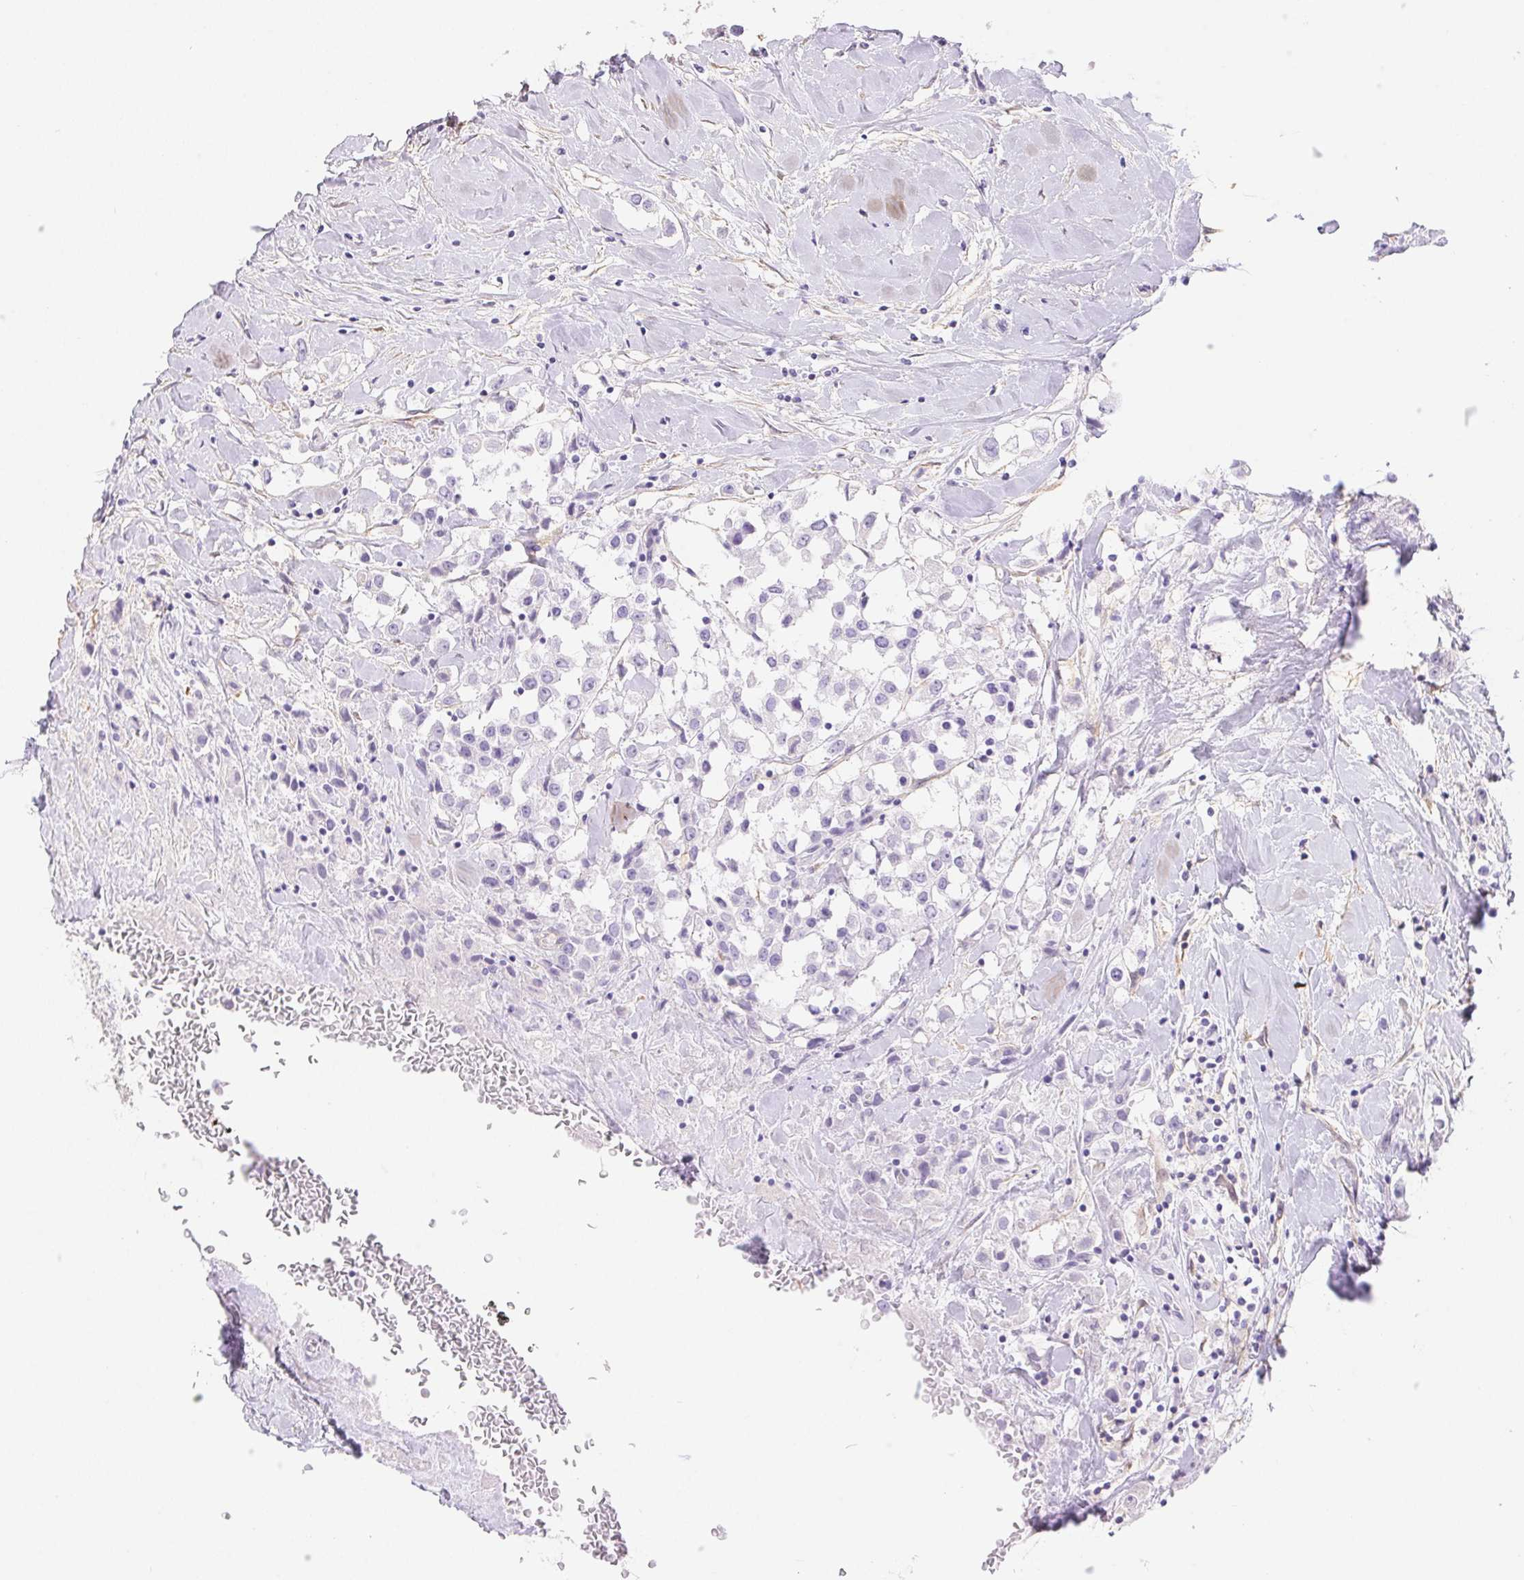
{"staining": {"intensity": "negative", "quantity": "none", "location": "none"}, "tissue": "breast cancer", "cell_type": "Tumor cells", "image_type": "cancer", "snomed": [{"axis": "morphology", "description": "Duct carcinoma"}, {"axis": "topography", "description": "Breast"}], "caption": "The photomicrograph displays no significant expression in tumor cells of breast cancer.", "gene": "PNLIP", "patient": {"sex": "female", "age": 61}}